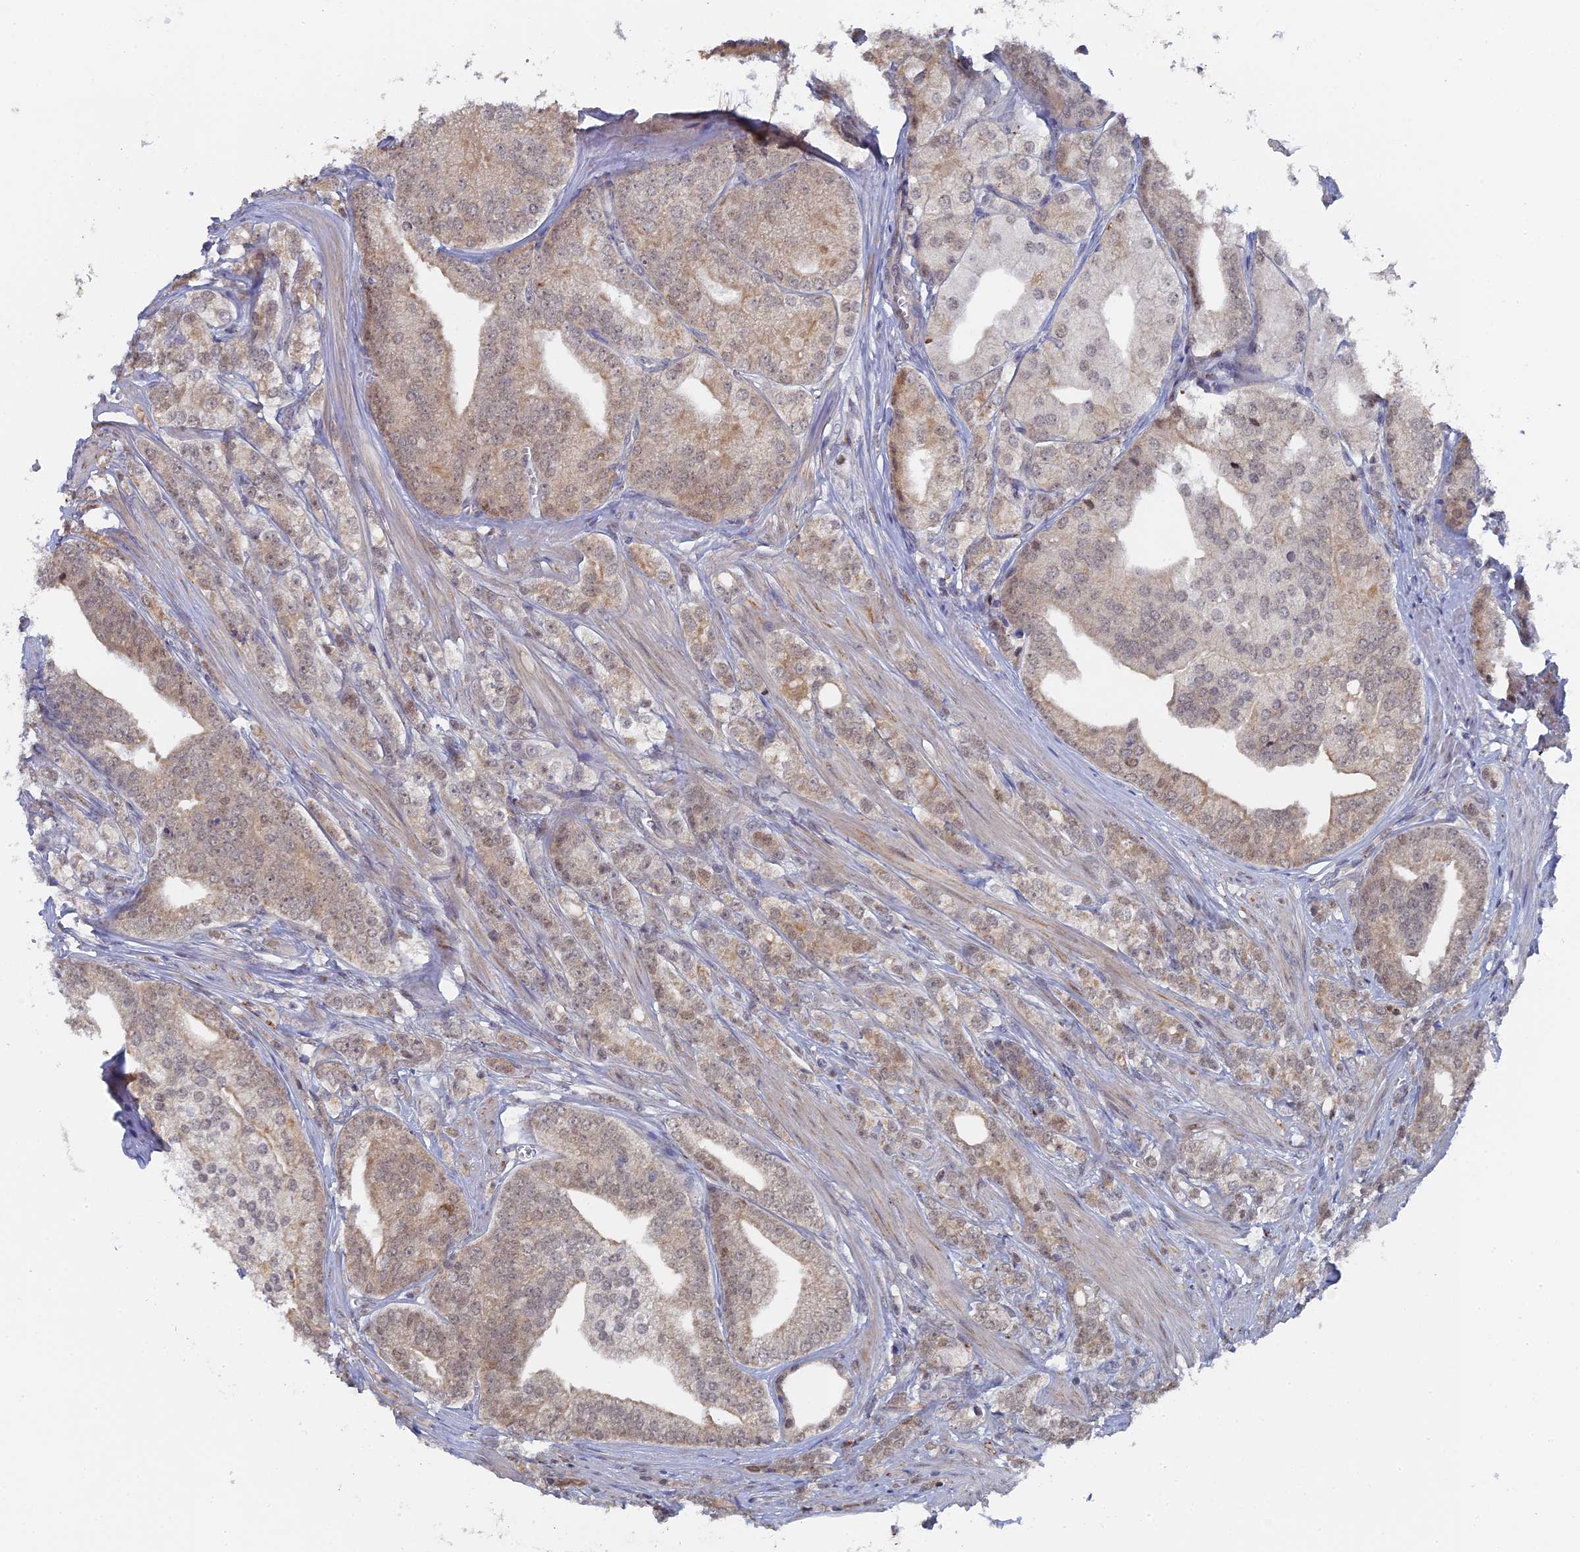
{"staining": {"intensity": "weak", "quantity": "<25%", "location": "cytoplasmic/membranous,nuclear"}, "tissue": "prostate cancer", "cell_type": "Tumor cells", "image_type": "cancer", "snomed": [{"axis": "morphology", "description": "Adenocarcinoma, High grade"}, {"axis": "topography", "description": "Prostate"}], "caption": "A micrograph of prostate cancer (high-grade adenocarcinoma) stained for a protein shows no brown staining in tumor cells.", "gene": "MIGA2", "patient": {"sex": "male", "age": 50}}